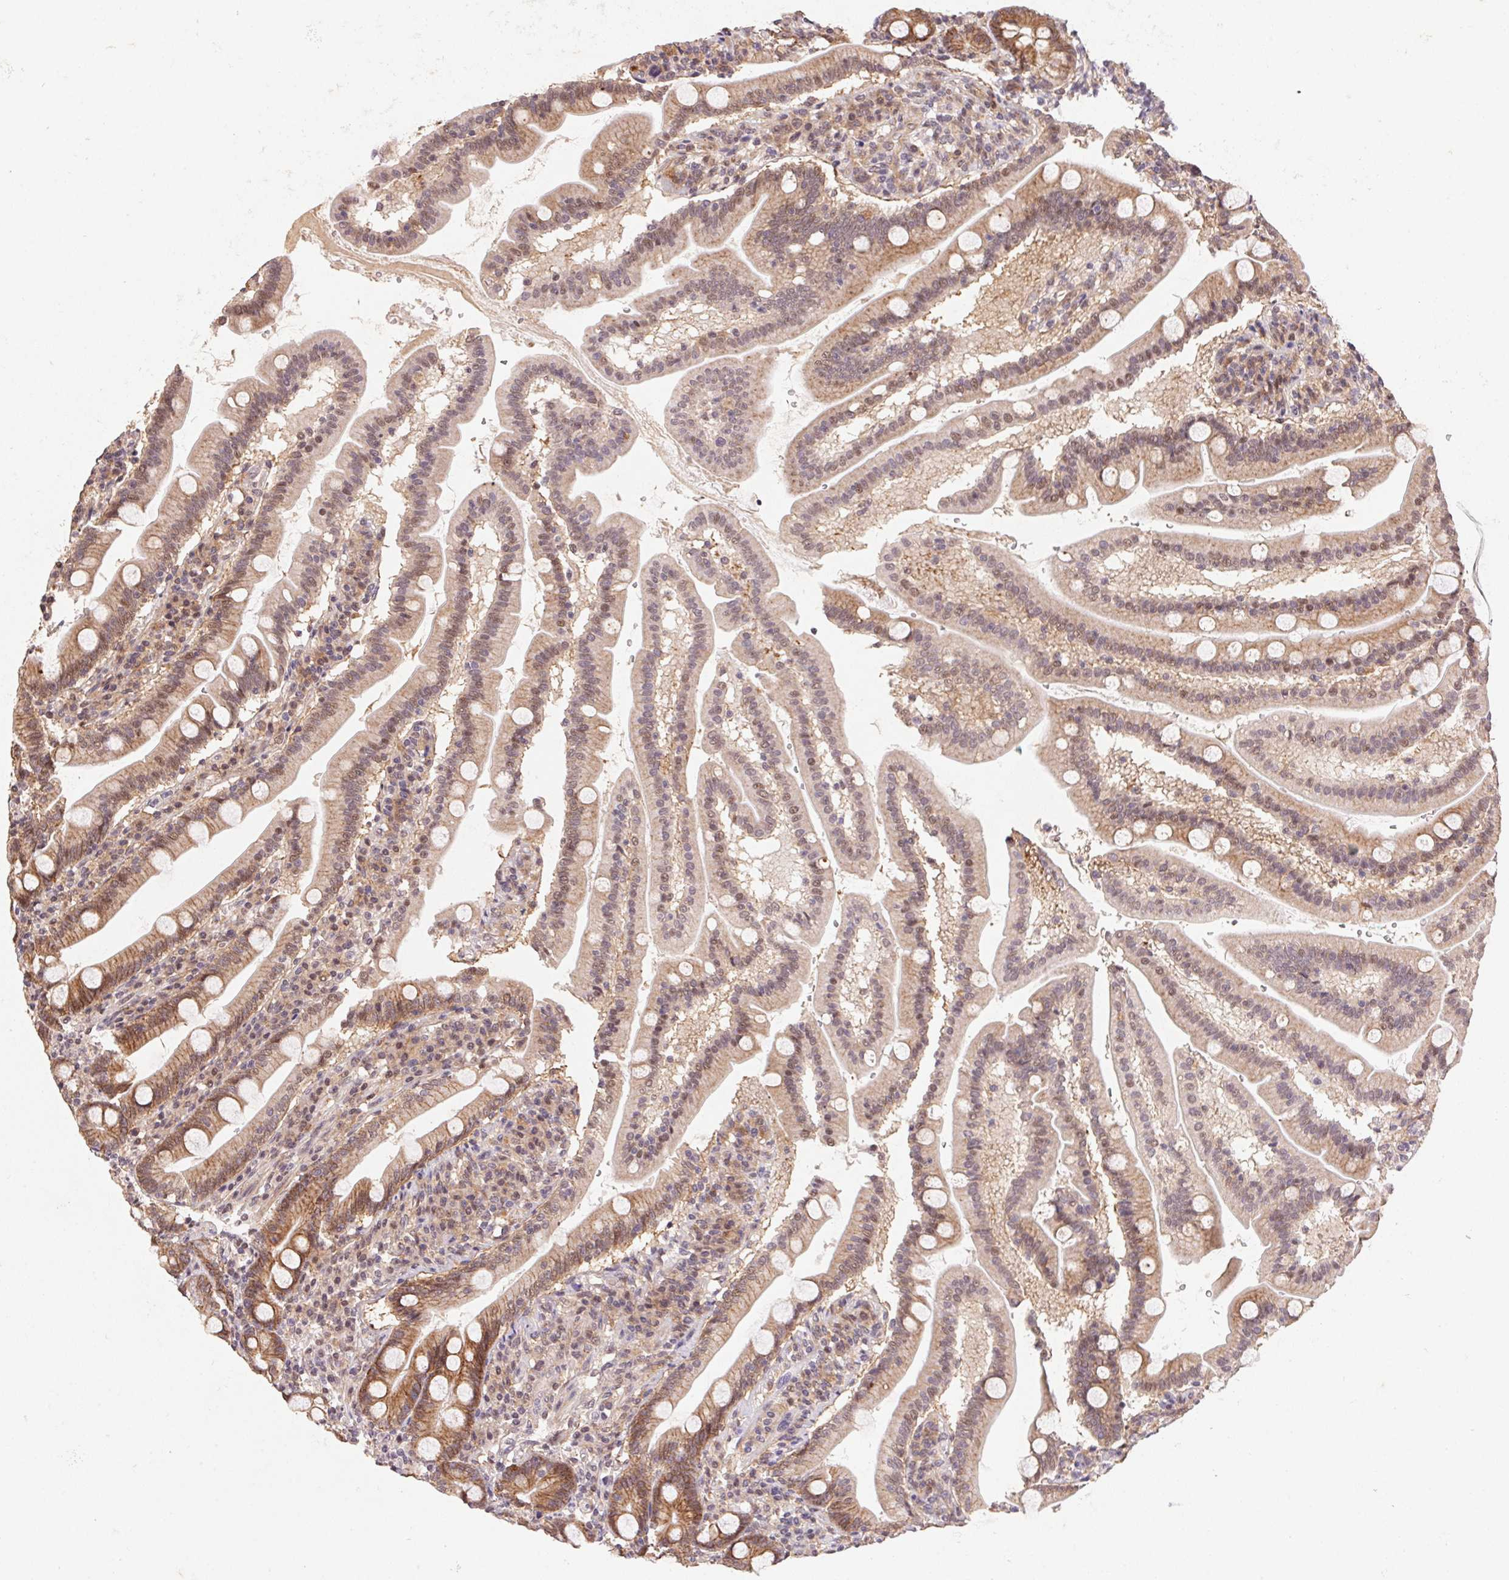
{"staining": {"intensity": "moderate", "quantity": ">75%", "location": "cytoplasmic/membranous"}, "tissue": "duodenum", "cell_type": "Glandular cells", "image_type": "normal", "snomed": [{"axis": "morphology", "description": "Normal tissue, NOS"}, {"axis": "topography", "description": "Duodenum"}], "caption": "The histopathology image shows immunohistochemical staining of normal duodenum. There is moderate cytoplasmic/membranous positivity is appreciated in about >75% of glandular cells.", "gene": "SLC52A2", "patient": {"sex": "female", "age": 67}}